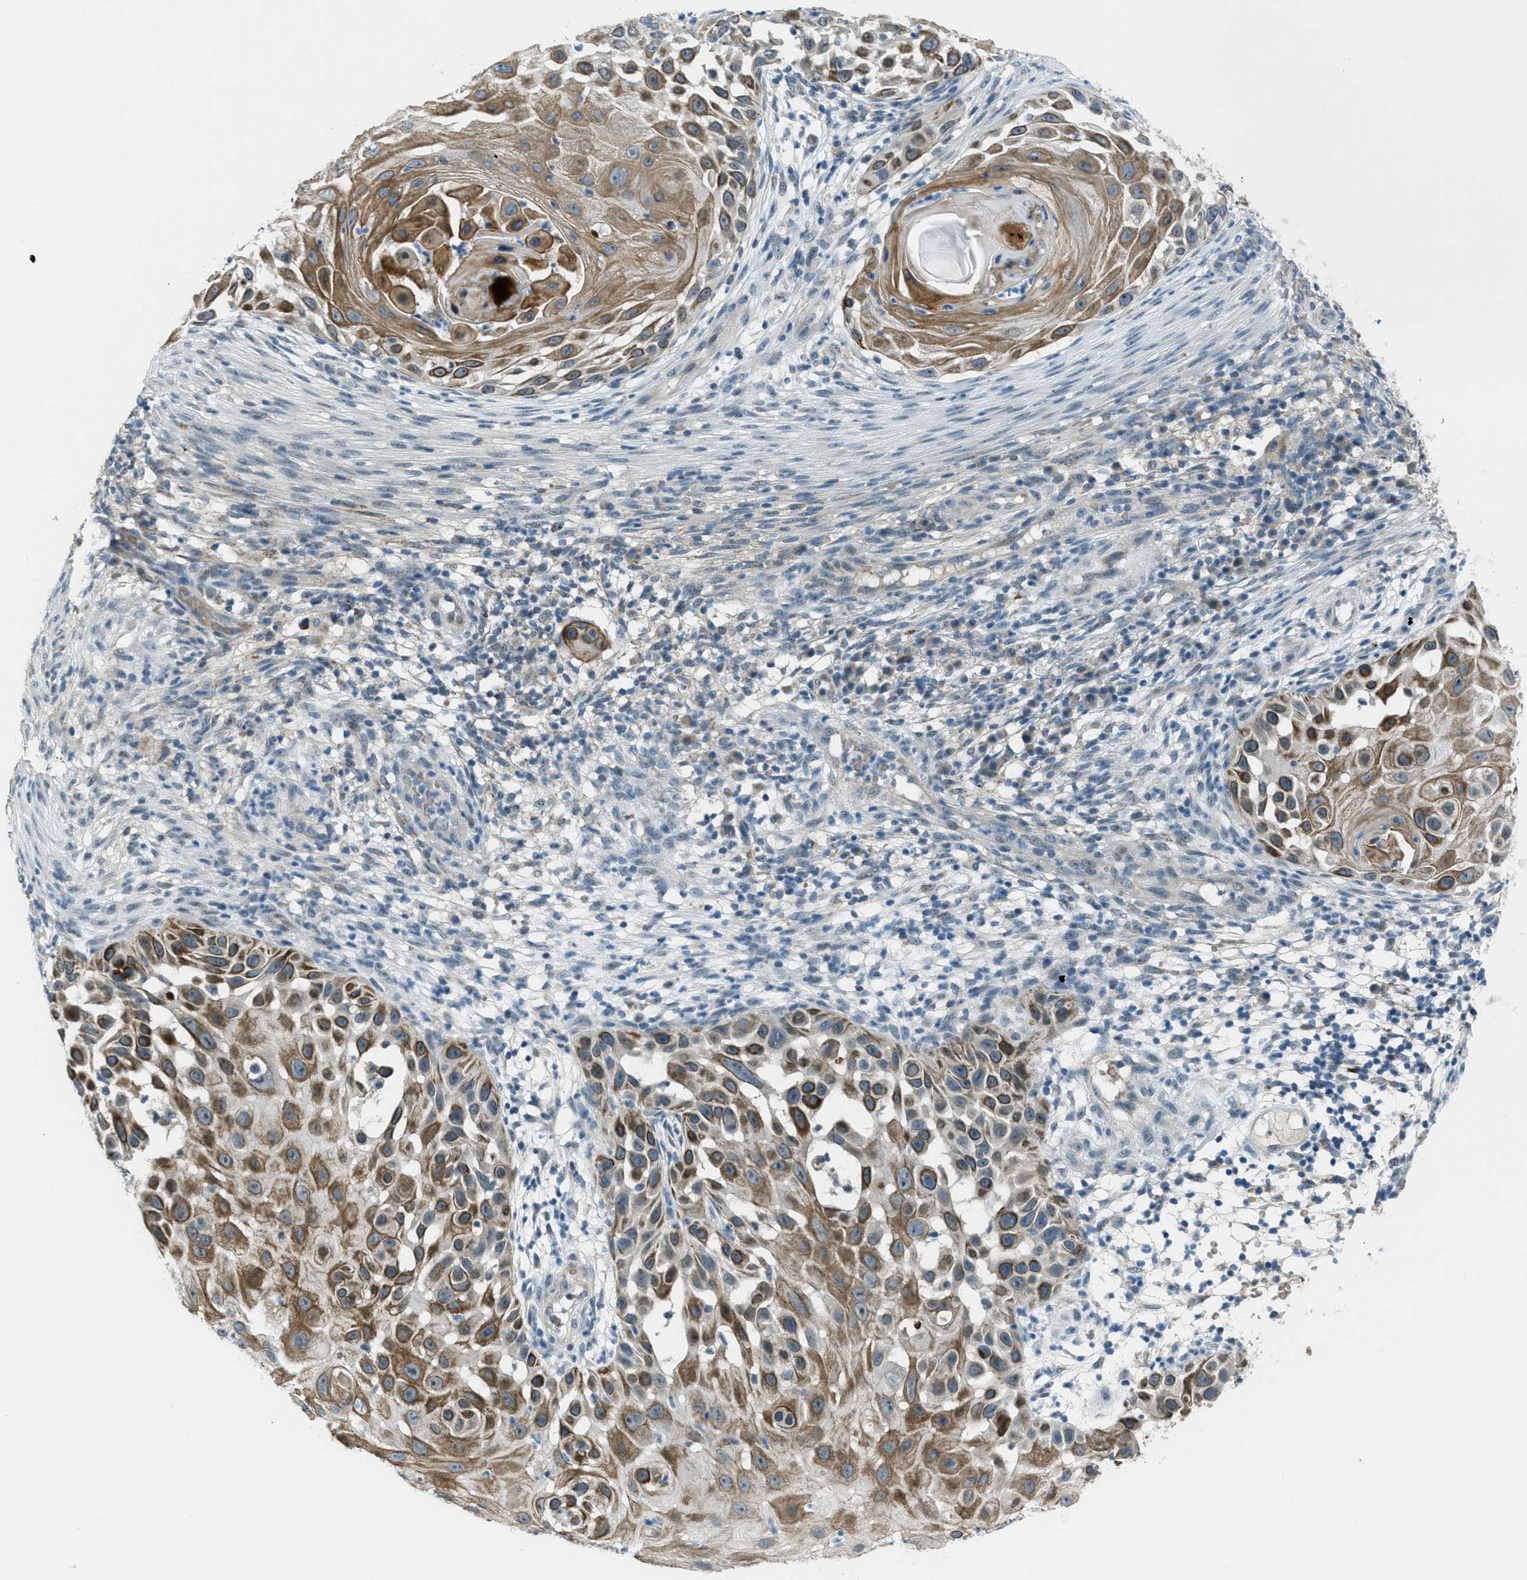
{"staining": {"intensity": "moderate", "quantity": ">75%", "location": "cytoplasmic/membranous"}, "tissue": "skin cancer", "cell_type": "Tumor cells", "image_type": "cancer", "snomed": [{"axis": "morphology", "description": "Squamous cell carcinoma, NOS"}, {"axis": "topography", "description": "Skin"}], "caption": "Skin cancer (squamous cell carcinoma) stained with DAB IHC reveals medium levels of moderate cytoplasmic/membranous staining in about >75% of tumor cells.", "gene": "CDON", "patient": {"sex": "female", "age": 44}}